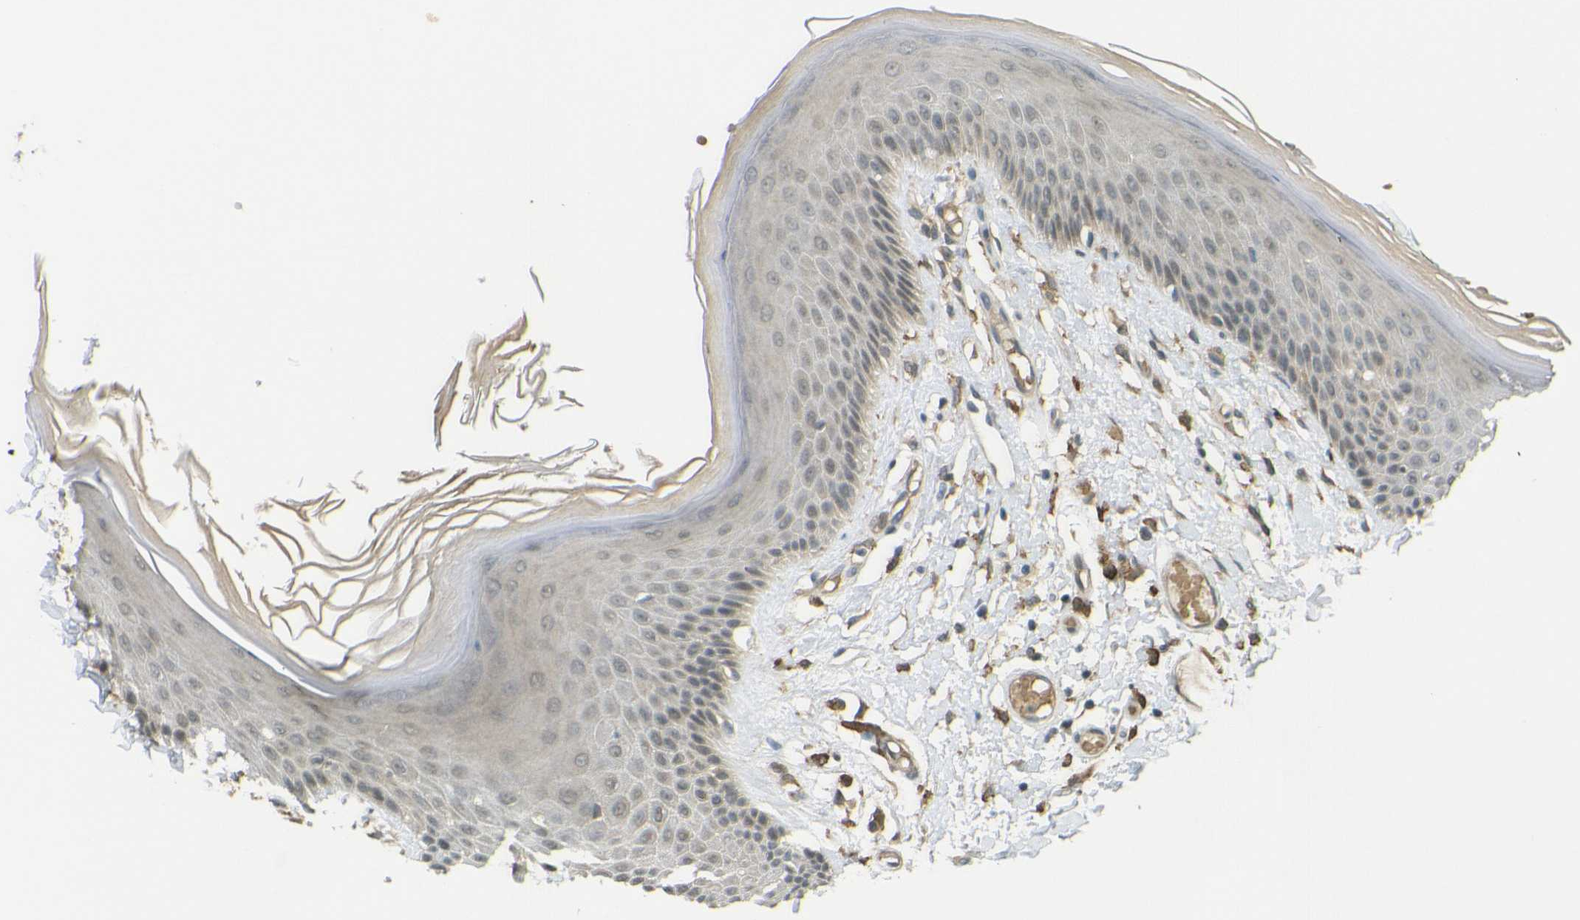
{"staining": {"intensity": "weak", "quantity": "25%-75%", "location": "cytoplasmic/membranous"}, "tissue": "skin", "cell_type": "Epidermal cells", "image_type": "normal", "snomed": [{"axis": "morphology", "description": "Normal tissue, NOS"}, {"axis": "topography", "description": "Vulva"}], "caption": "Weak cytoplasmic/membranous expression is present in about 25%-75% of epidermal cells in unremarkable skin. (brown staining indicates protein expression, while blue staining denotes nuclei).", "gene": "DAB2", "patient": {"sex": "female", "age": 73}}